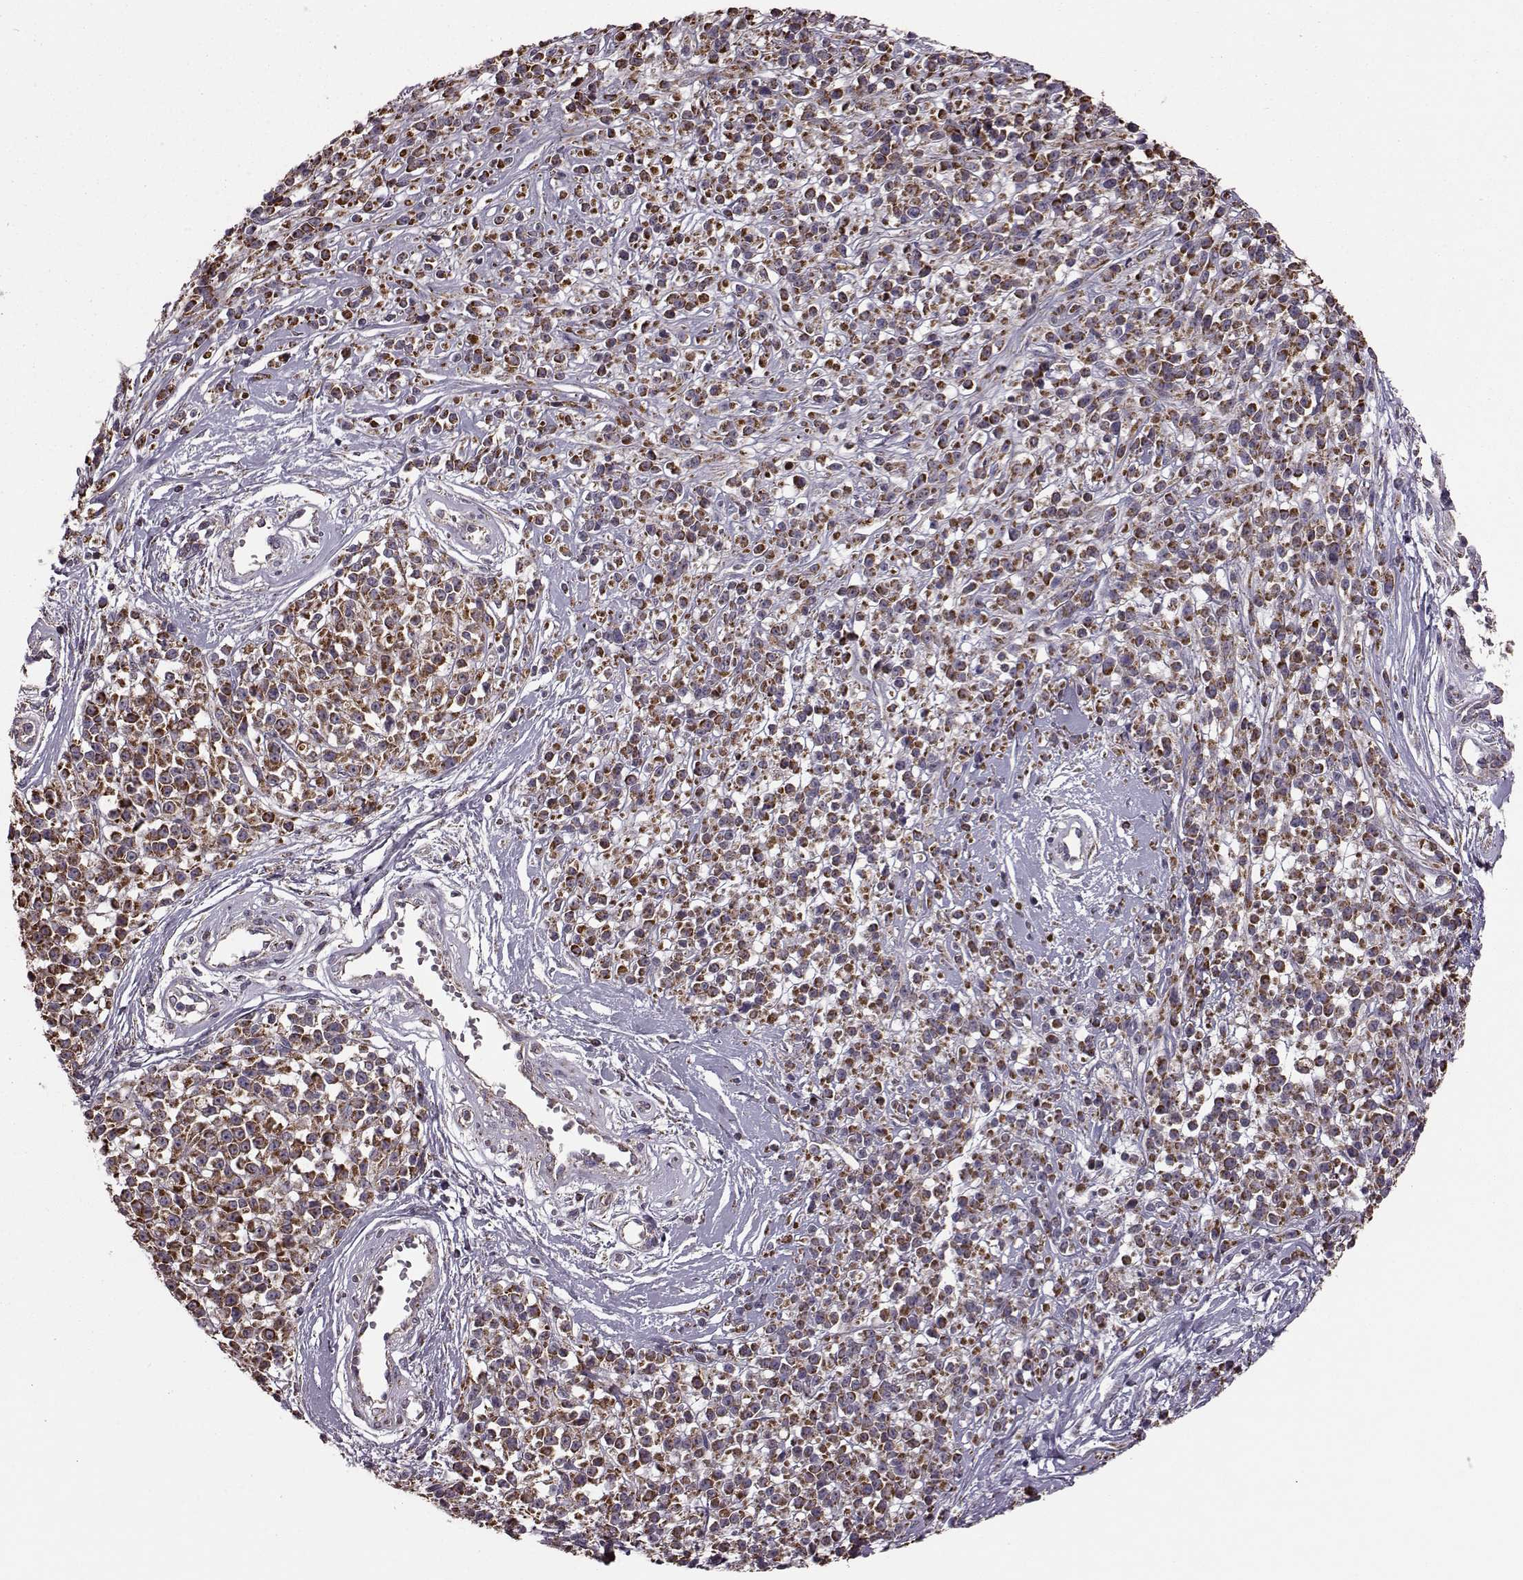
{"staining": {"intensity": "strong", "quantity": ">75%", "location": "cytoplasmic/membranous"}, "tissue": "melanoma", "cell_type": "Tumor cells", "image_type": "cancer", "snomed": [{"axis": "morphology", "description": "Malignant melanoma, NOS"}, {"axis": "topography", "description": "Skin"}, {"axis": "topography", "description": "Skin of trunk"}], "caption": "IHC histopathology image of melanoma stained for a protein (brown), which reveals high levels of strong cytoplasmic/membranous staining in approximately >75% of tumor cells.", "gene": "PUDP", "patient": {"sex": "male", "age": 74}}